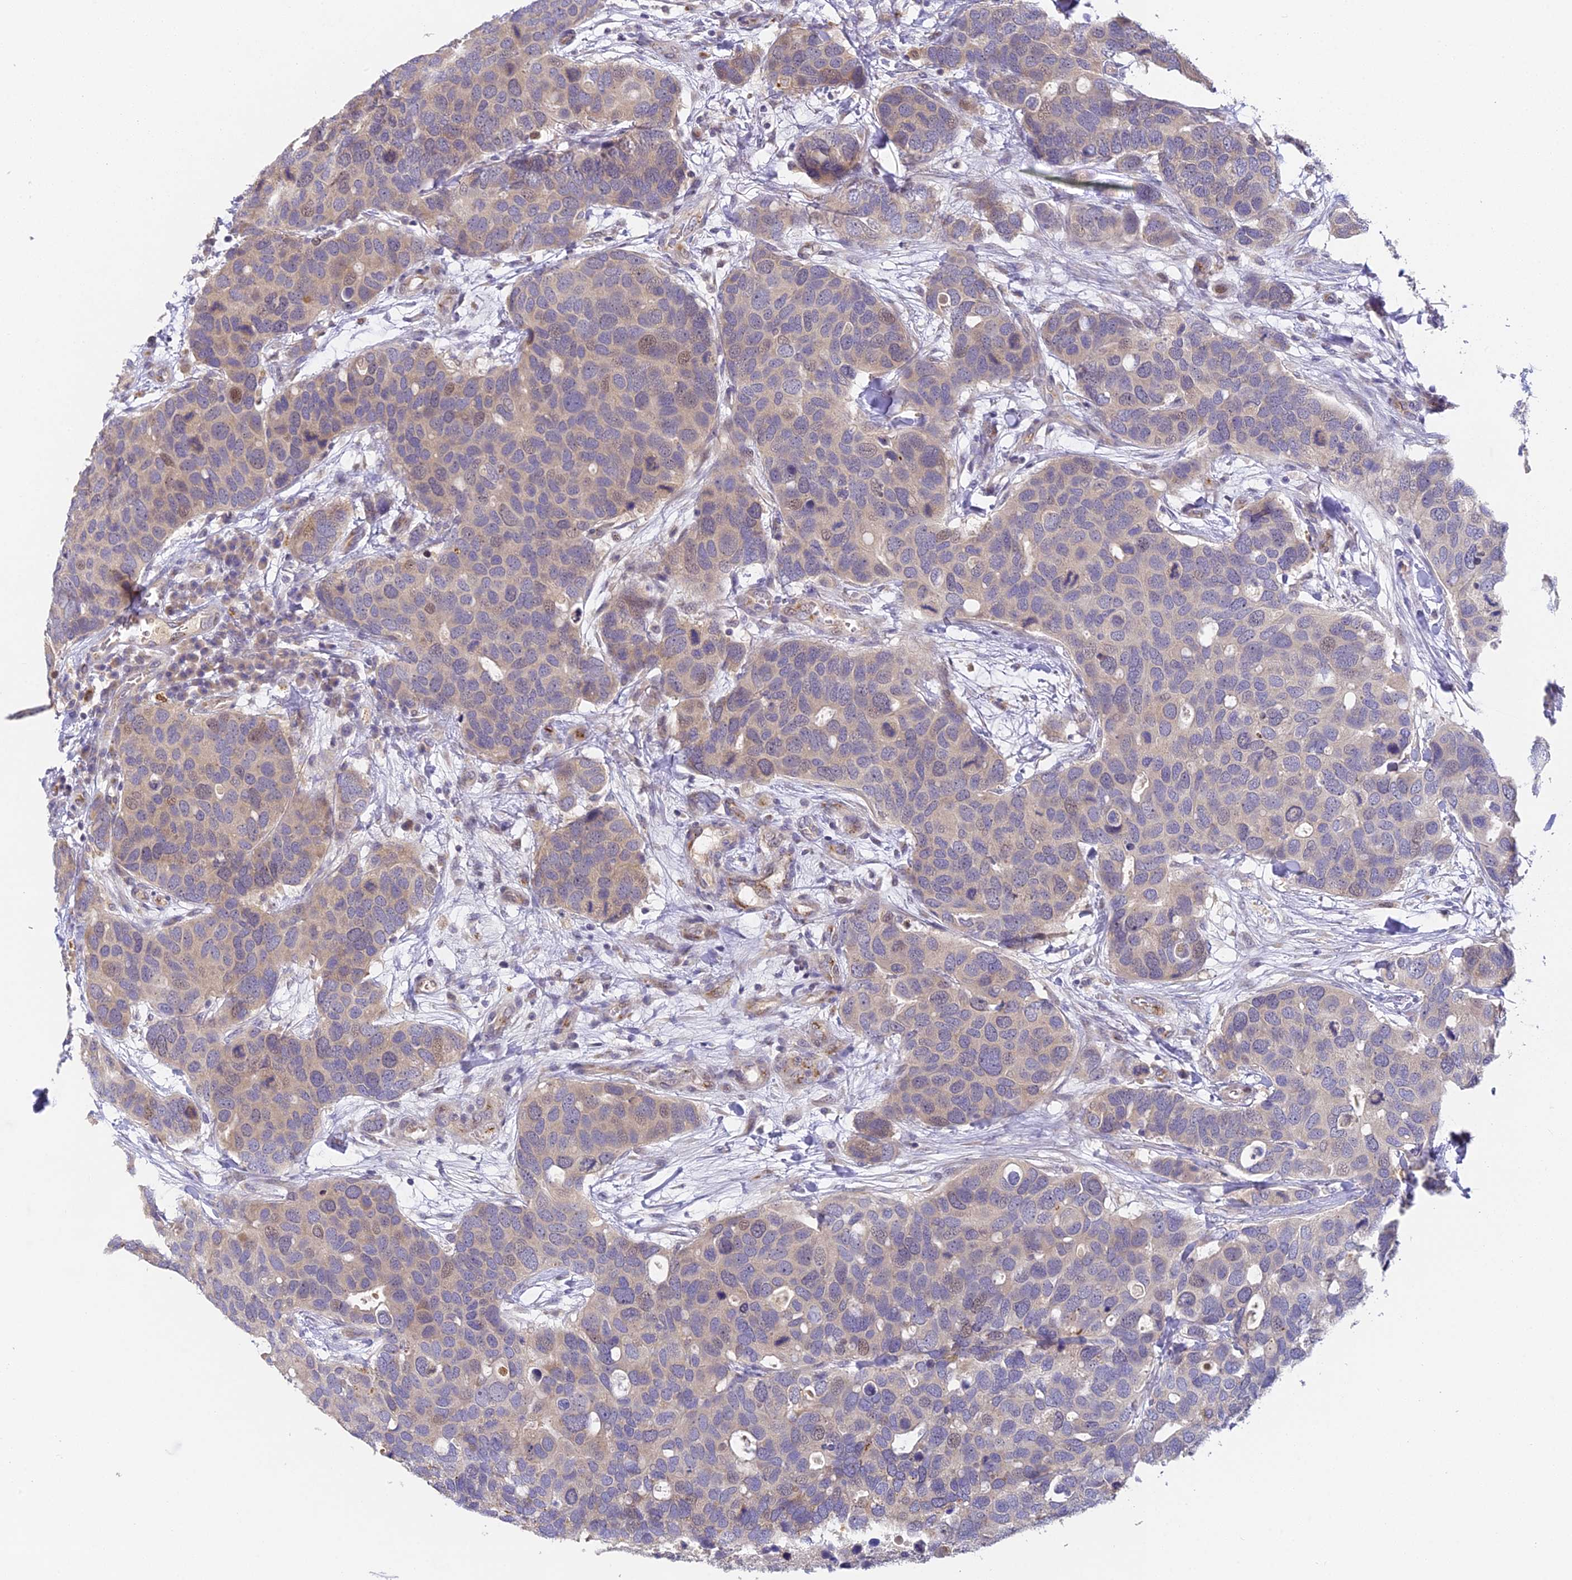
{"staining": {"intensity": "weak", "quantity": "25%-75%", "location": "cytoplasmic/membranous,nuclear"}, "tissue": "breast cancer", "cell_type": "Tumor cells", "image_type": "cancer", "snomed": [{"axis": "morphology", "description": "Duct carcinoma"}, {"axis": "topography", "description": "Breast"}], "caption": "This histopathology image reveals breast cancer (invasive ductal carcinoma) stained with immunohistochemistry (IHC) to label a protein in brown. The cytoplasmic/membranous and nuclear of tumor cells show weak positivity for the protein. Nuclei are counter-stained blue.", "gene": "DNAAF10", "patient": {"sex": "female", "age": 83}}